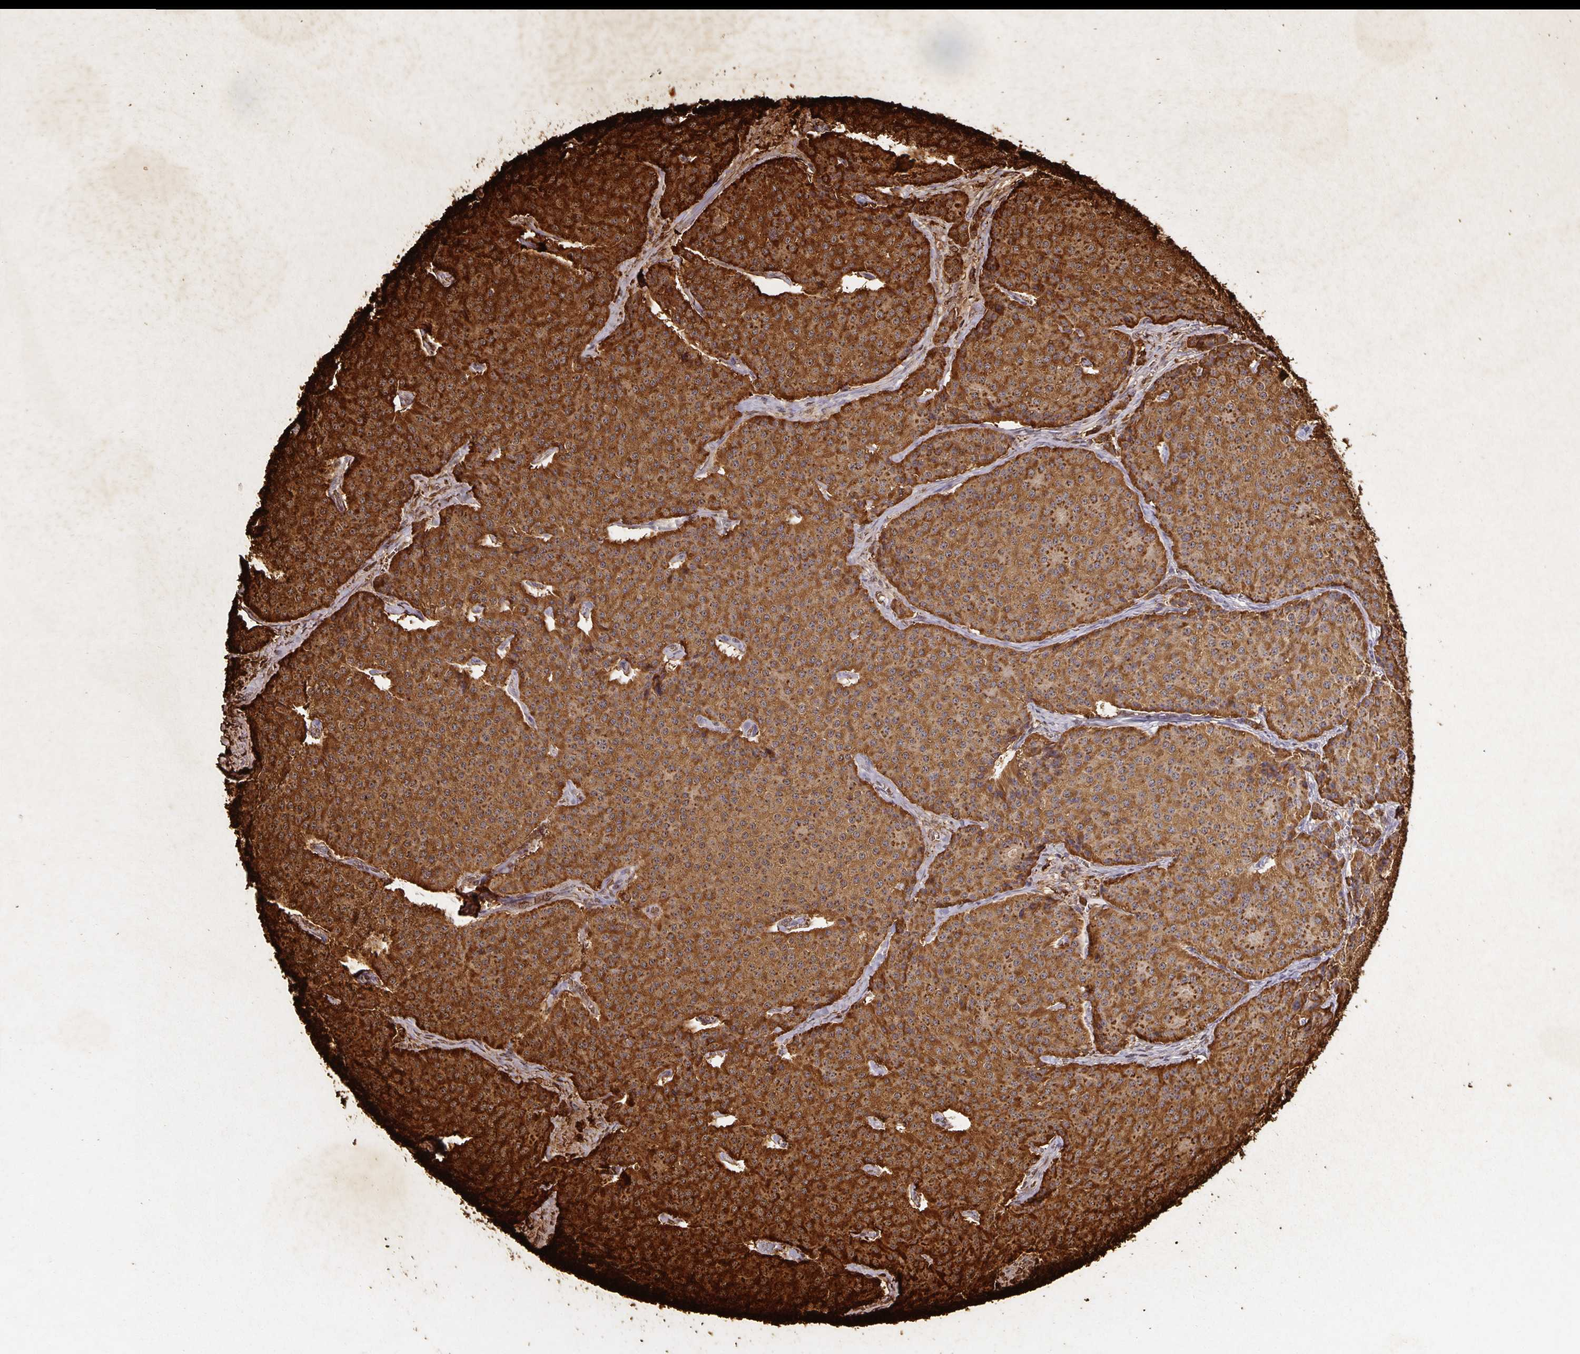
{"staining": {"intensity": "strong", "quantity": ">75%", "location": "cytoplasmic/membranous"}, "tissue": "carcinoid", "cell_type": "Tumor cells", "image_type": "cancer", "snomed": [{"axis": "morphology", "description": "Carcinoid, malignant, NOS"}, {"axis": "topography", "description": "Small intestine"}], "caption": "A high amount of strong cytoplasmic/membranous expression is seen in about >75% of tumor cells in carcinoid tissue.", "gene": "CHGA", "patient": {"sex": "female", "age": 64}}